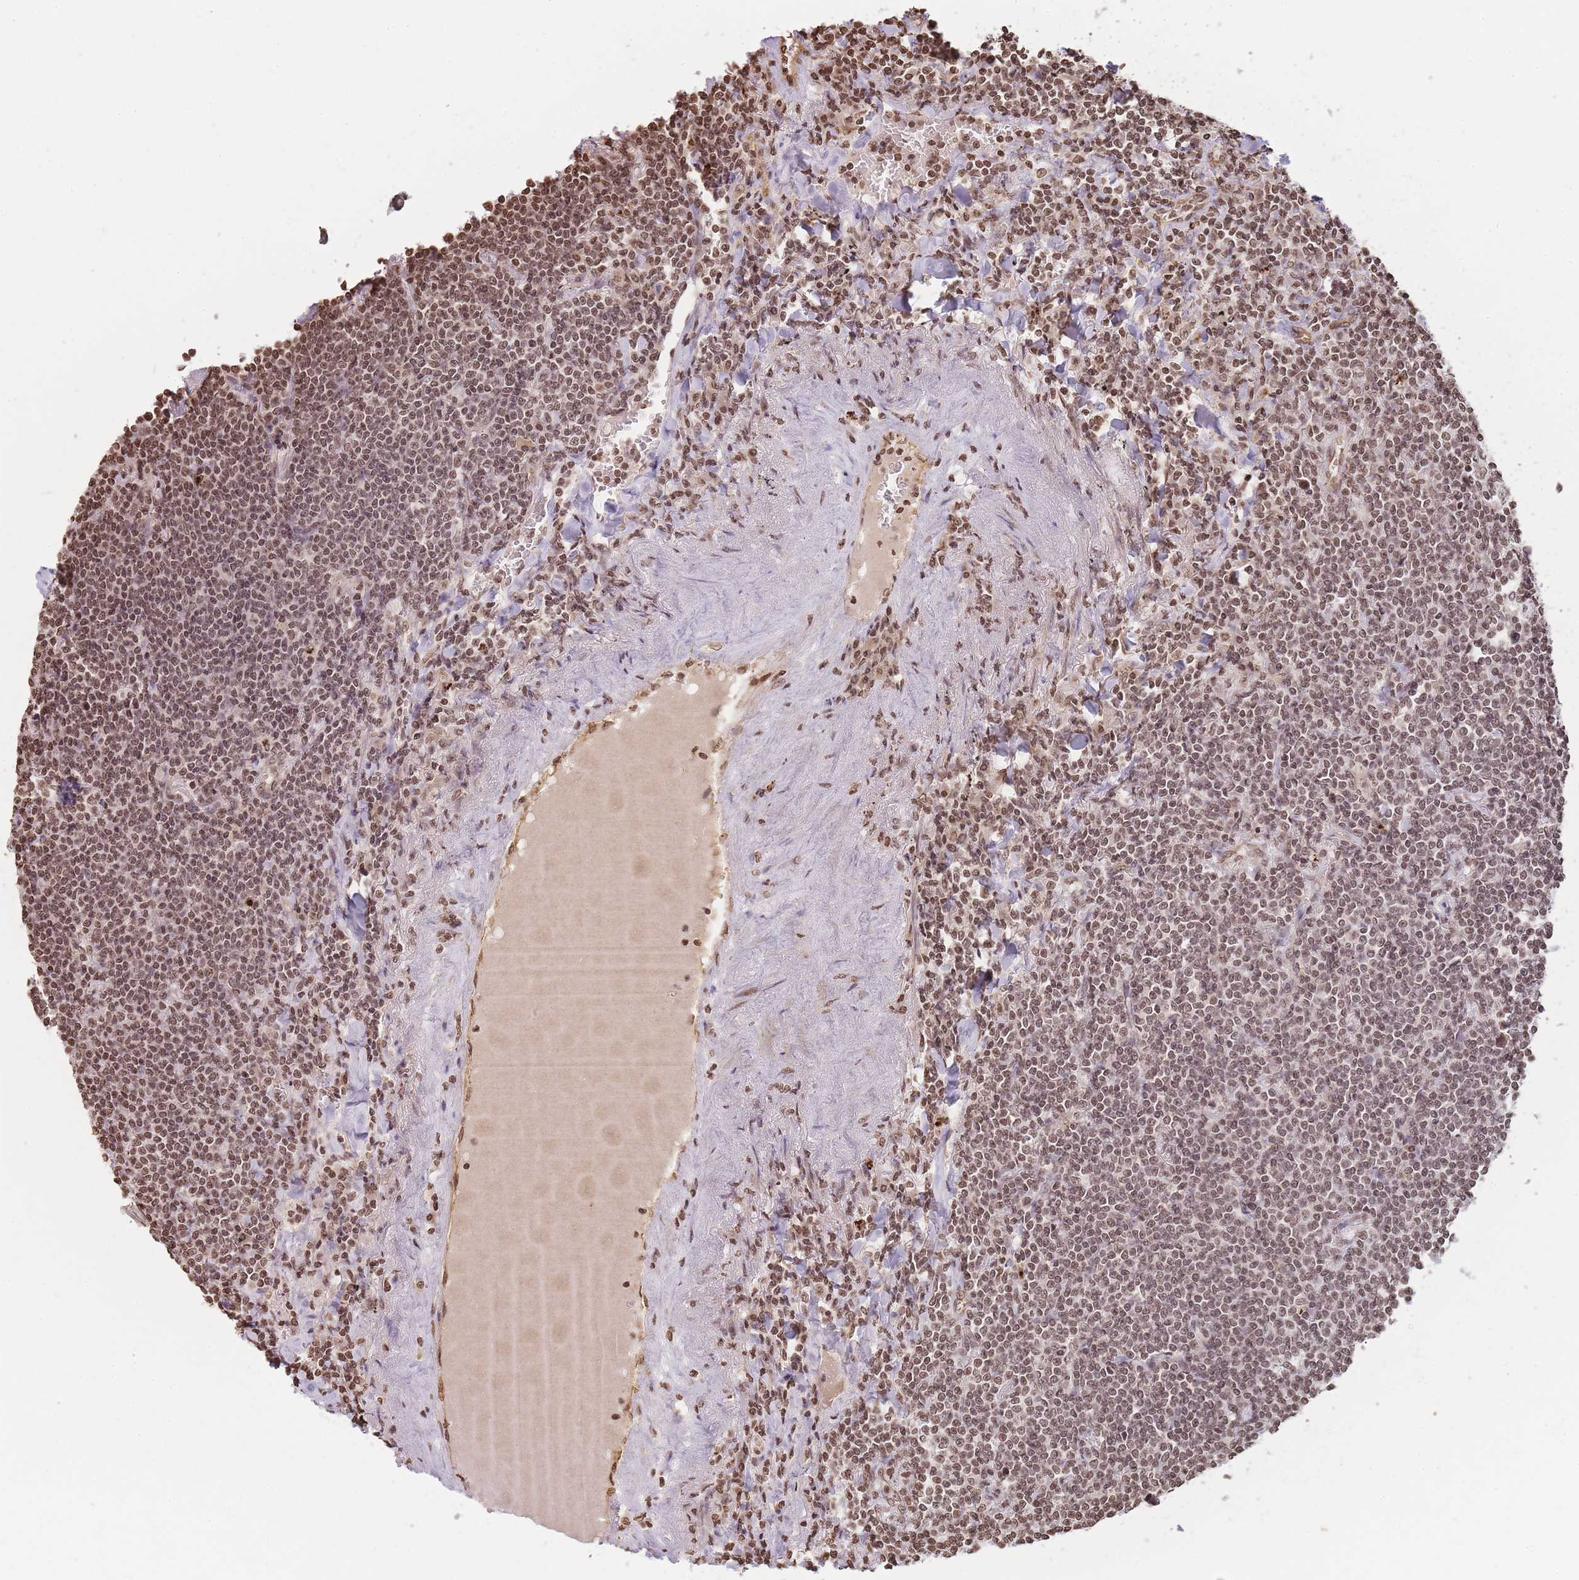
{"staining": {"intensity": "moderate", "quantity": ">75%", "location": "nuclear"}, "tissue": "lymphoma", "cell_type": "Tumor cells", "image_type": "cancer", "snomed": [{"axis": "morphology", "description": "Malignant lymphoma, non-Hodgkin's type, Low grade"}, {"axis": "topography", "description": "Lung"}], "caption": "Moderate nuclear positivity is appreciated in about >75% of tumor cells in lymphoma.", "gene": "WWTR1", "patient": {"sex": "female", "age": 71}}